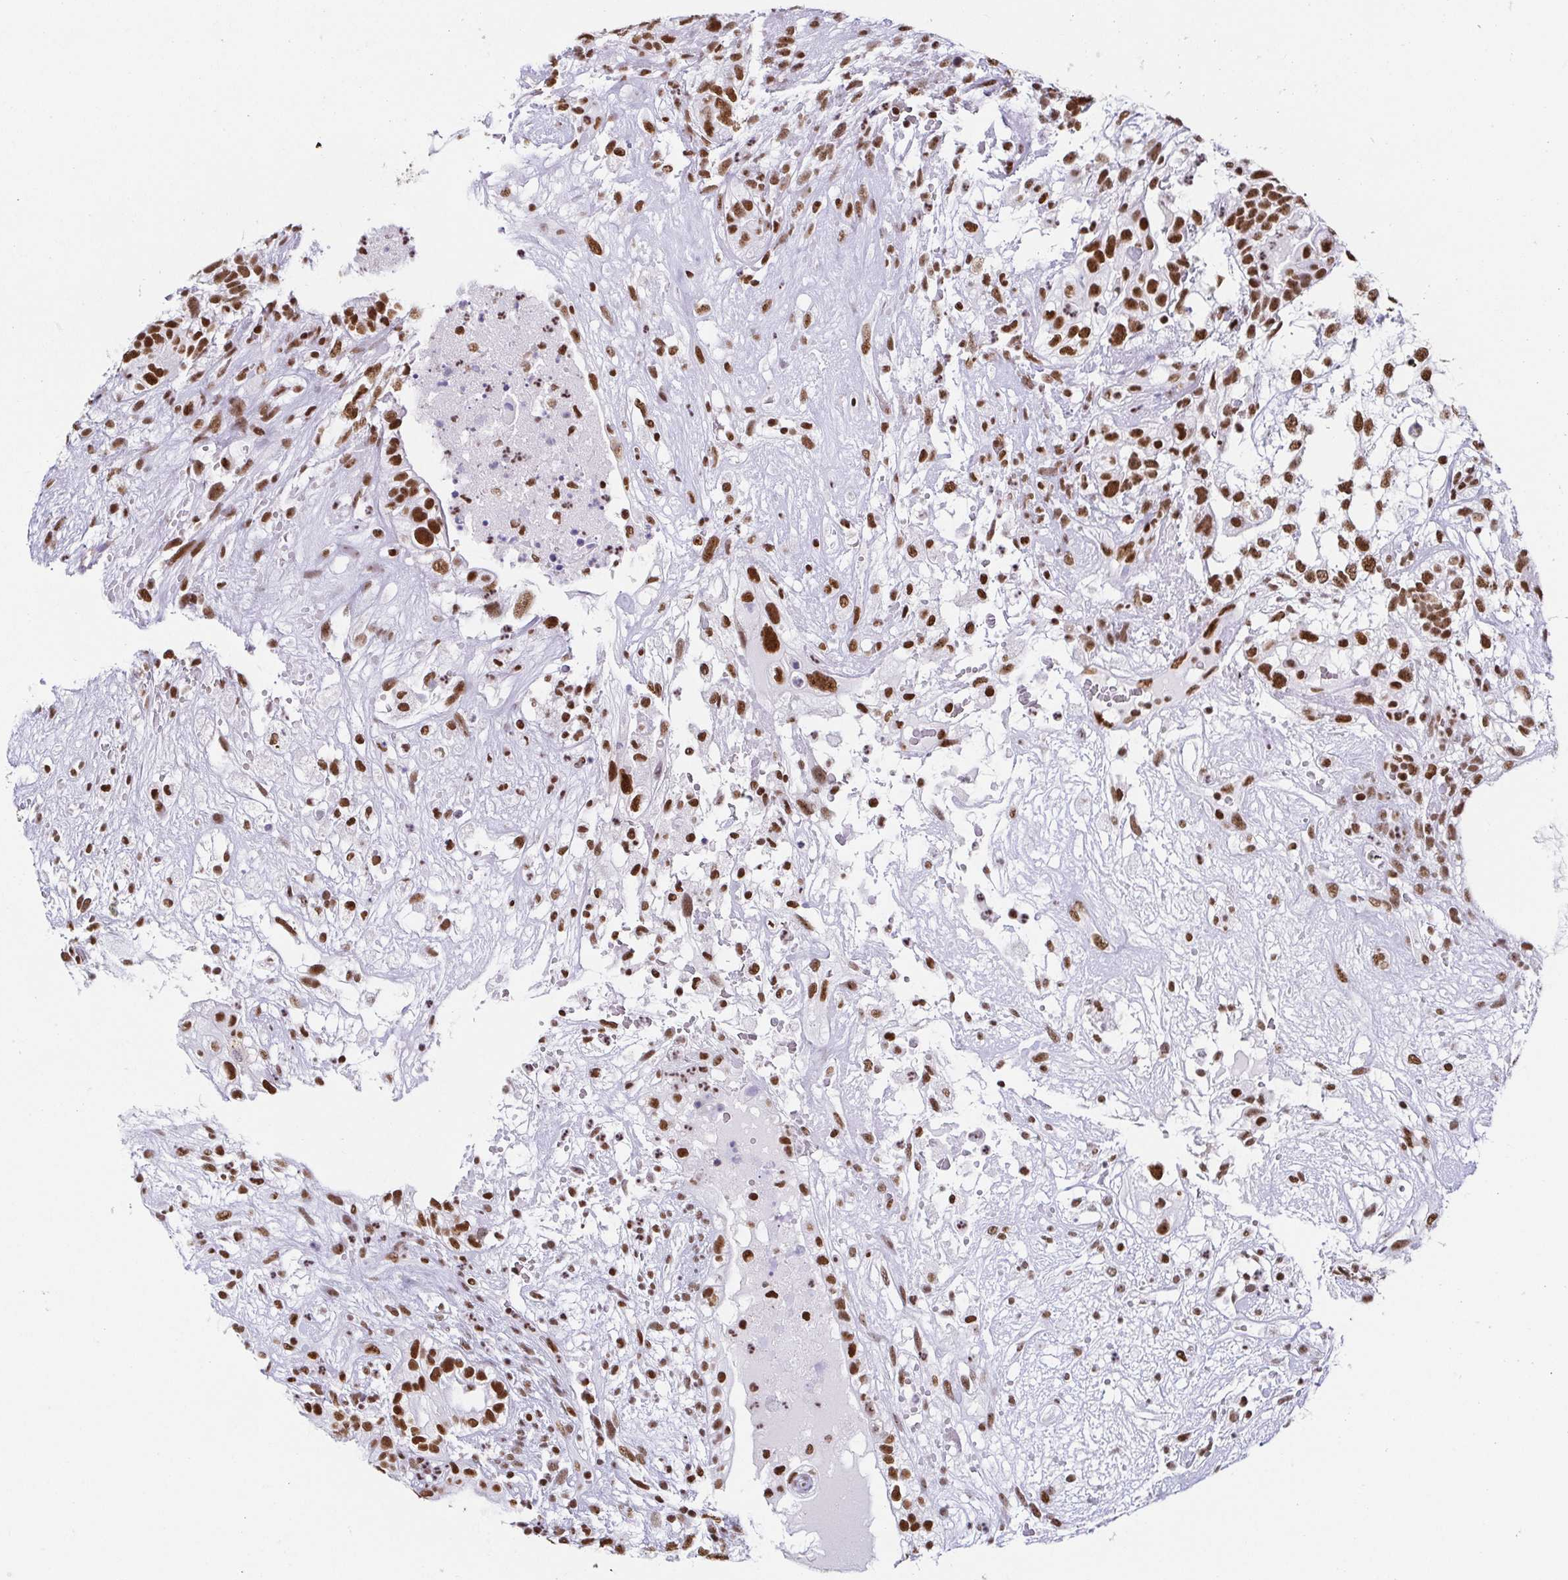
{"staining": {"intensity": "moderate", "quantity": ">75%", "location": "nuclear"}, "tissue": "testis cancer", "cell_type": "Tumor cells", "image_type": "cancer", "snomed": [{"axis": "morphology", "description": "Seminoma, NOS"}, {"axis": "morphology", "description": "Carcinoma, Embryonal, NOS"}, {"axis": "topography", "description": "Testis"}], "caption": "IHC (DAB) staining of testis cancer (seminoma) demonstrates moderate nuclear protein expression in approximately >75% of tumor cells.", "gene": "EWSR1", "patient": {"sex": "male", "age": 41}}